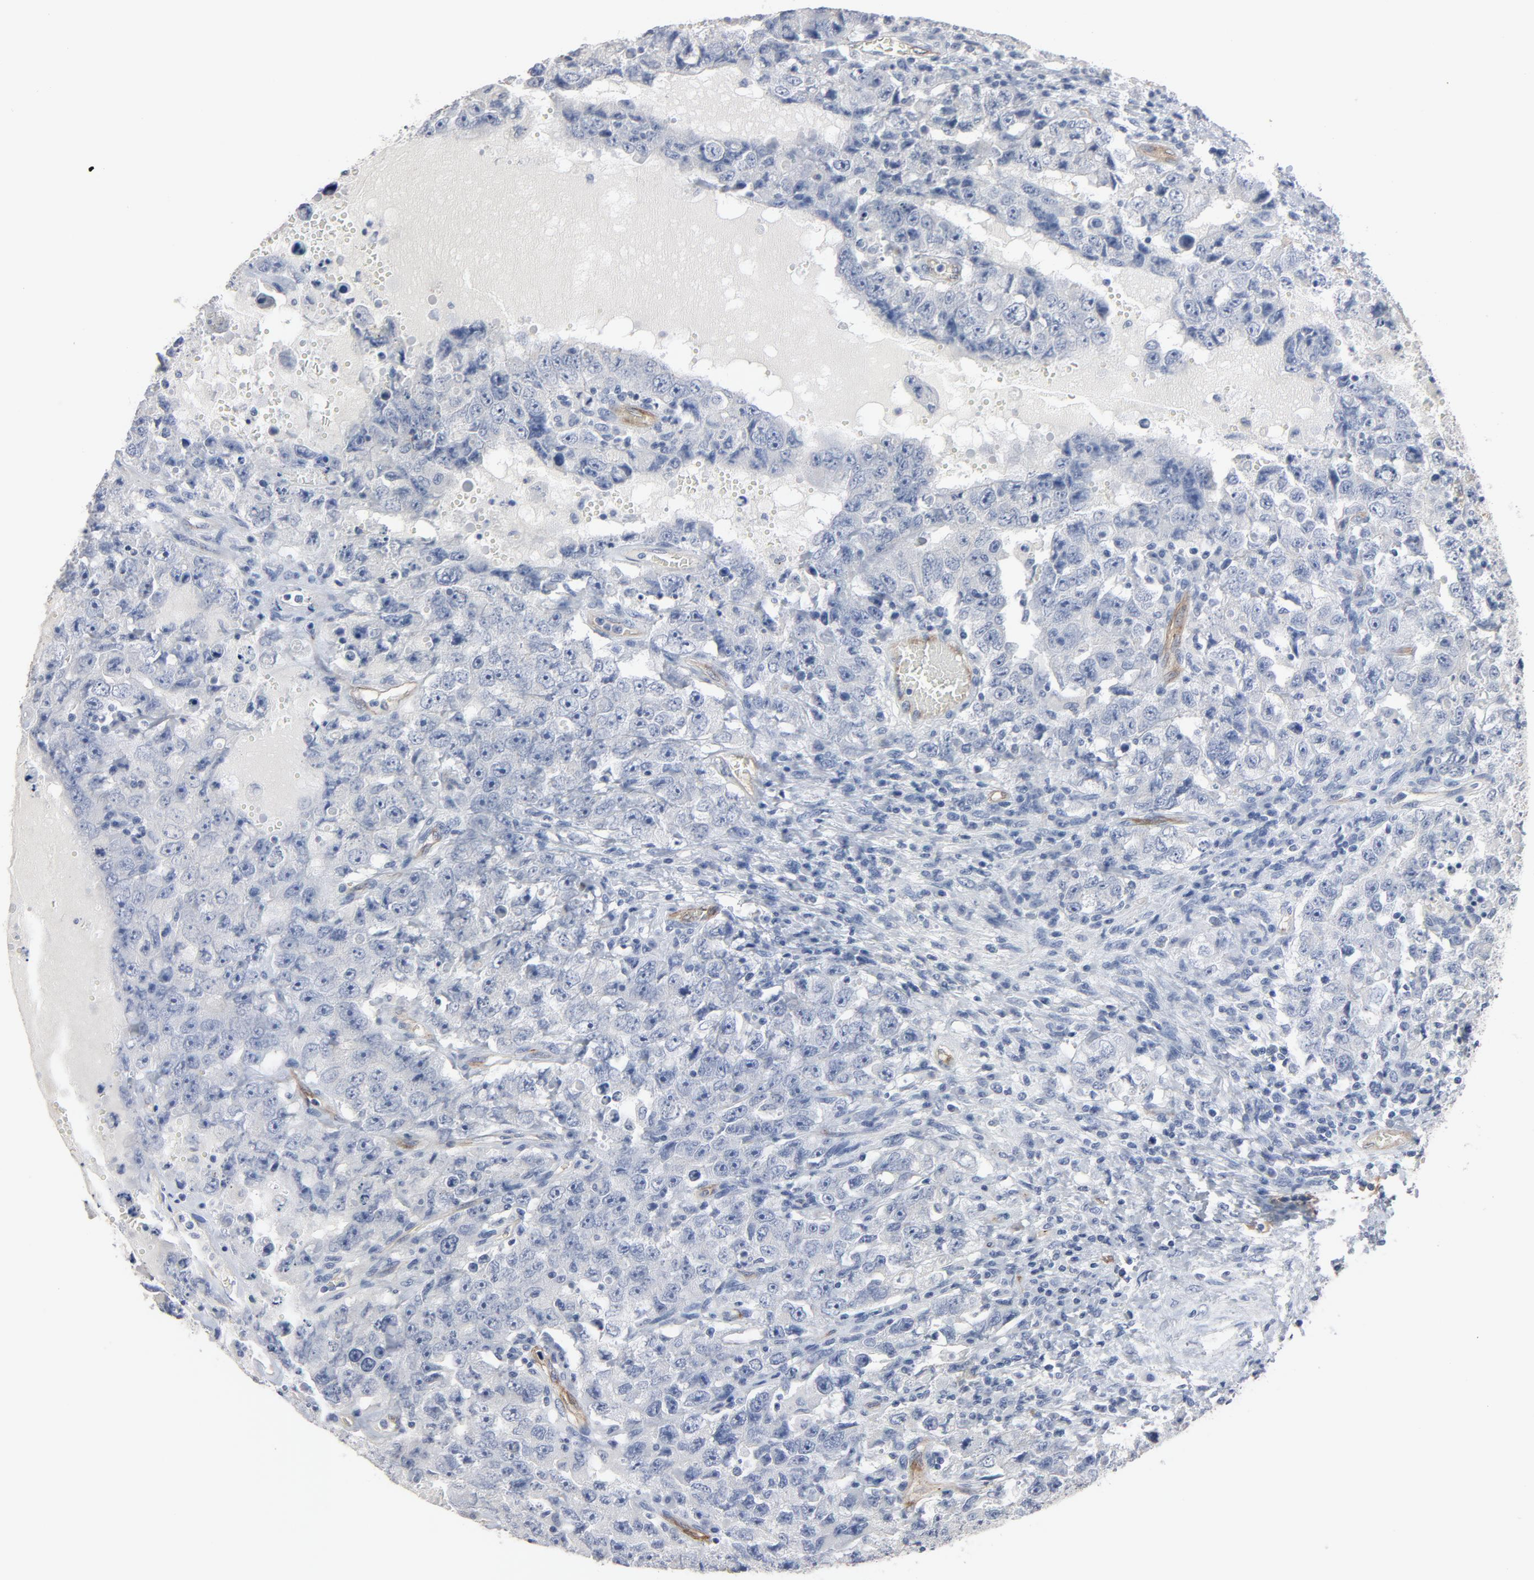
{"staining": {"intensity": "negative", "quantity": "none", "location": "none"}, "tissue": "testis cancer", "cell_type": "Tumor cells", "image_type": "cancer", "snomed": [{"axis": "morphology", "description": "Carcinoma, Embryonal, NOS"}, {"axis": "topography", "description": "Testis"}], "caption": "The histopathology image displays no significant expression in tumor cells of embryonal carcinoma (testis).", "gene": "KDR", "patient": {"sex": "male", "age": 26}}